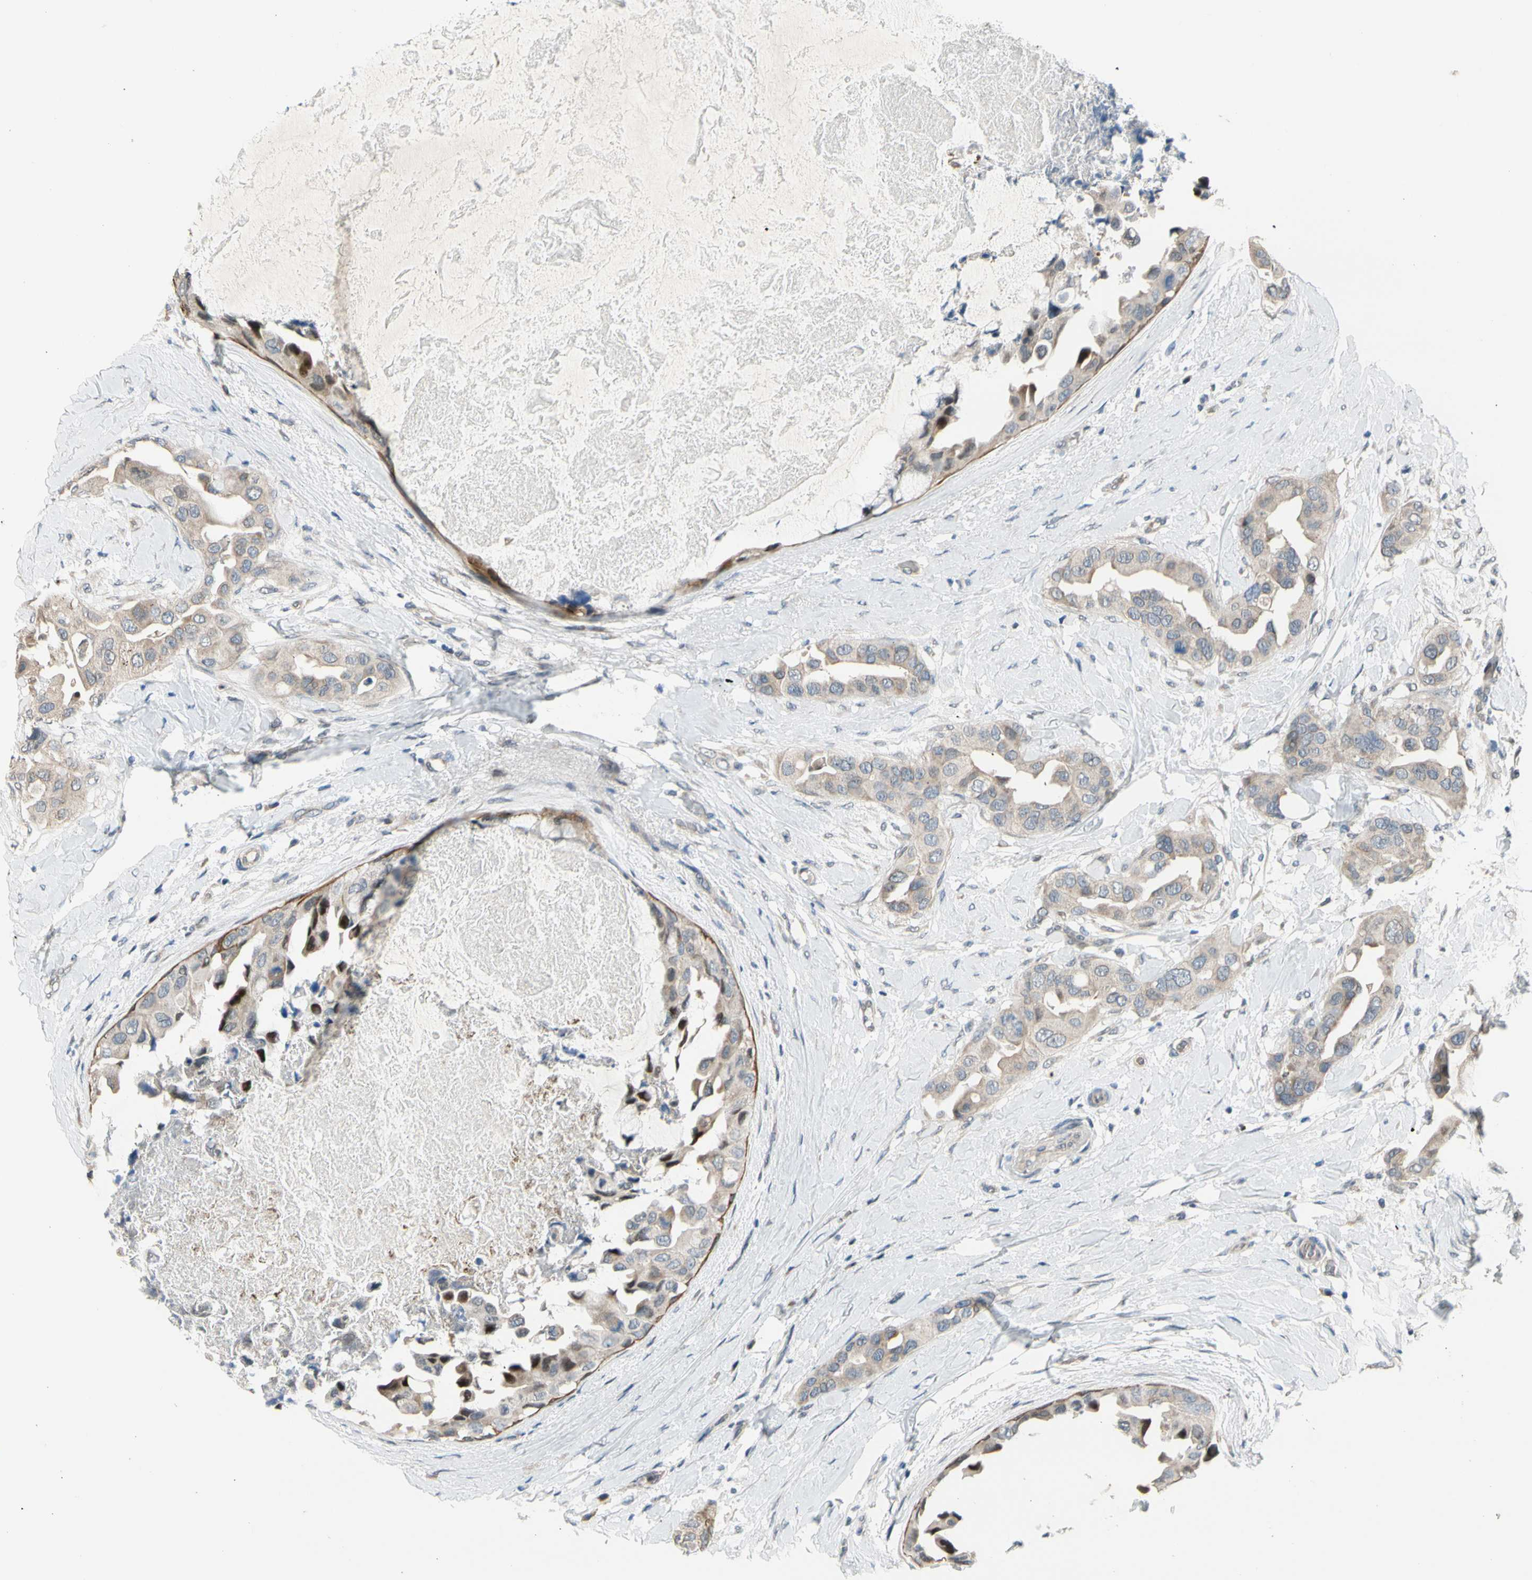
{"staining": {"intensity": "weak", "quantity": ">75%", "location": "cytoplasmic/membranous"}, "tissue": "breast cancer", "cell_type": "Tumor cells", "image_type": "cancer", "snomed": [{"axis": "morphology", "description": "Duct carcinoma"}, {"axis": "topography", "description": "Breast"}], "caption": "Tumor cells display weak cytoplasmic/membranous staining in approximately >75% of cells in breast invasive ductal carcinoma. (DAB = brown stain, brightfield microscopy at high magnification).", "gene": "ZNF184", "patient": {"sex": "female", "age": 40}}